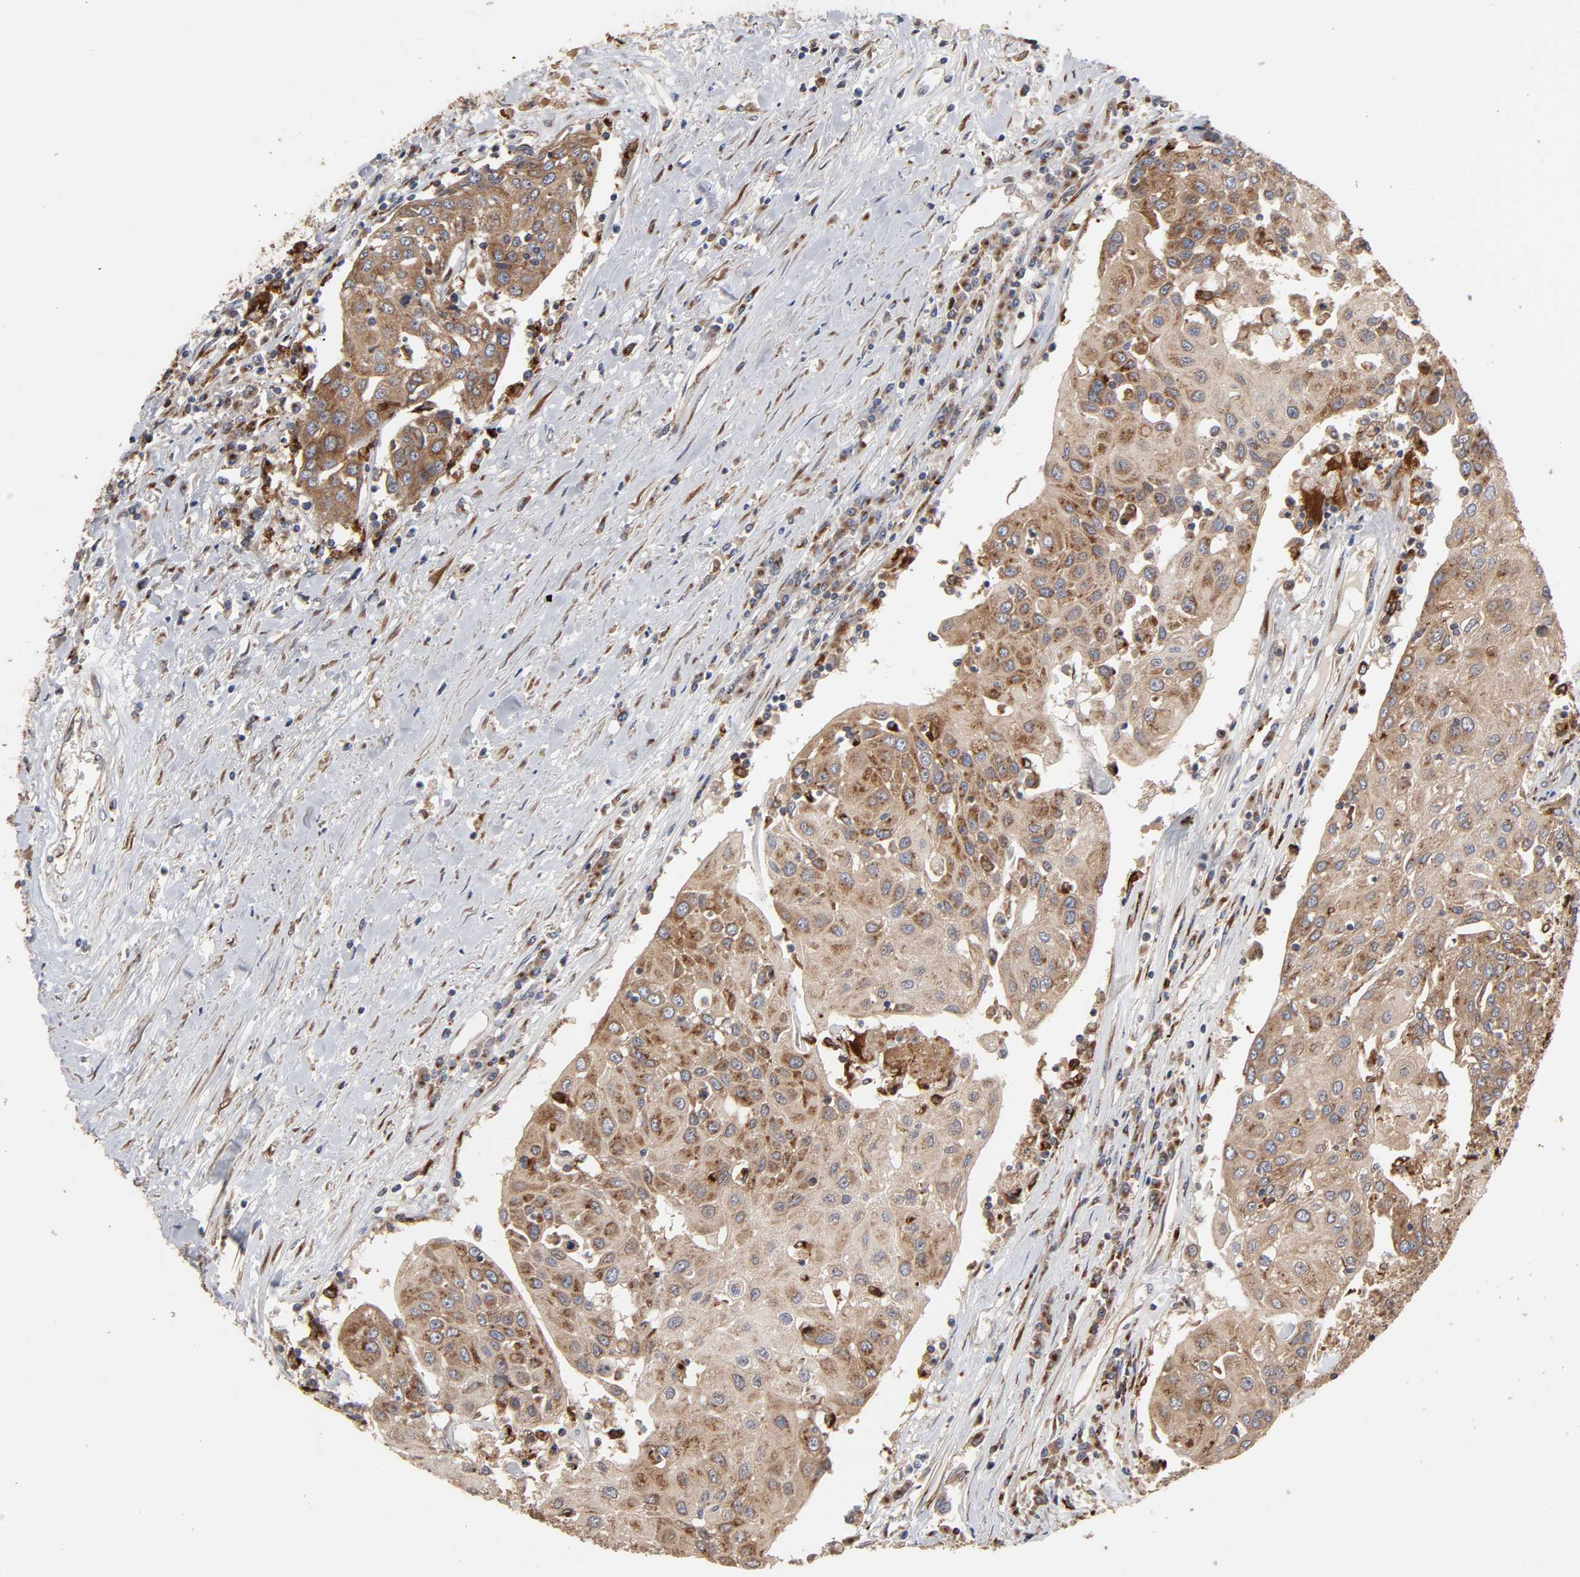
{"staining": {"intensity": "moderate", "quantity": ">75%", "location": "cytoplasmic/membranous"}, "tissue": "urothelial cancer", "cell_type": "Tumor cells", "image_type": "cancer", "snomed": [{"axis": "morphology", "description": "Urothelial carcinoma, High grade"}, {"axis": "topography", "description": "Urinary bladder"}], "caption": "Moderate cytoplasmic/membranous protein positivity is appreciated in about >75% of tumor cells in urothelial cancer.", "gene": "GNPTG", "patient": {"sex": "female", "age": 85}}